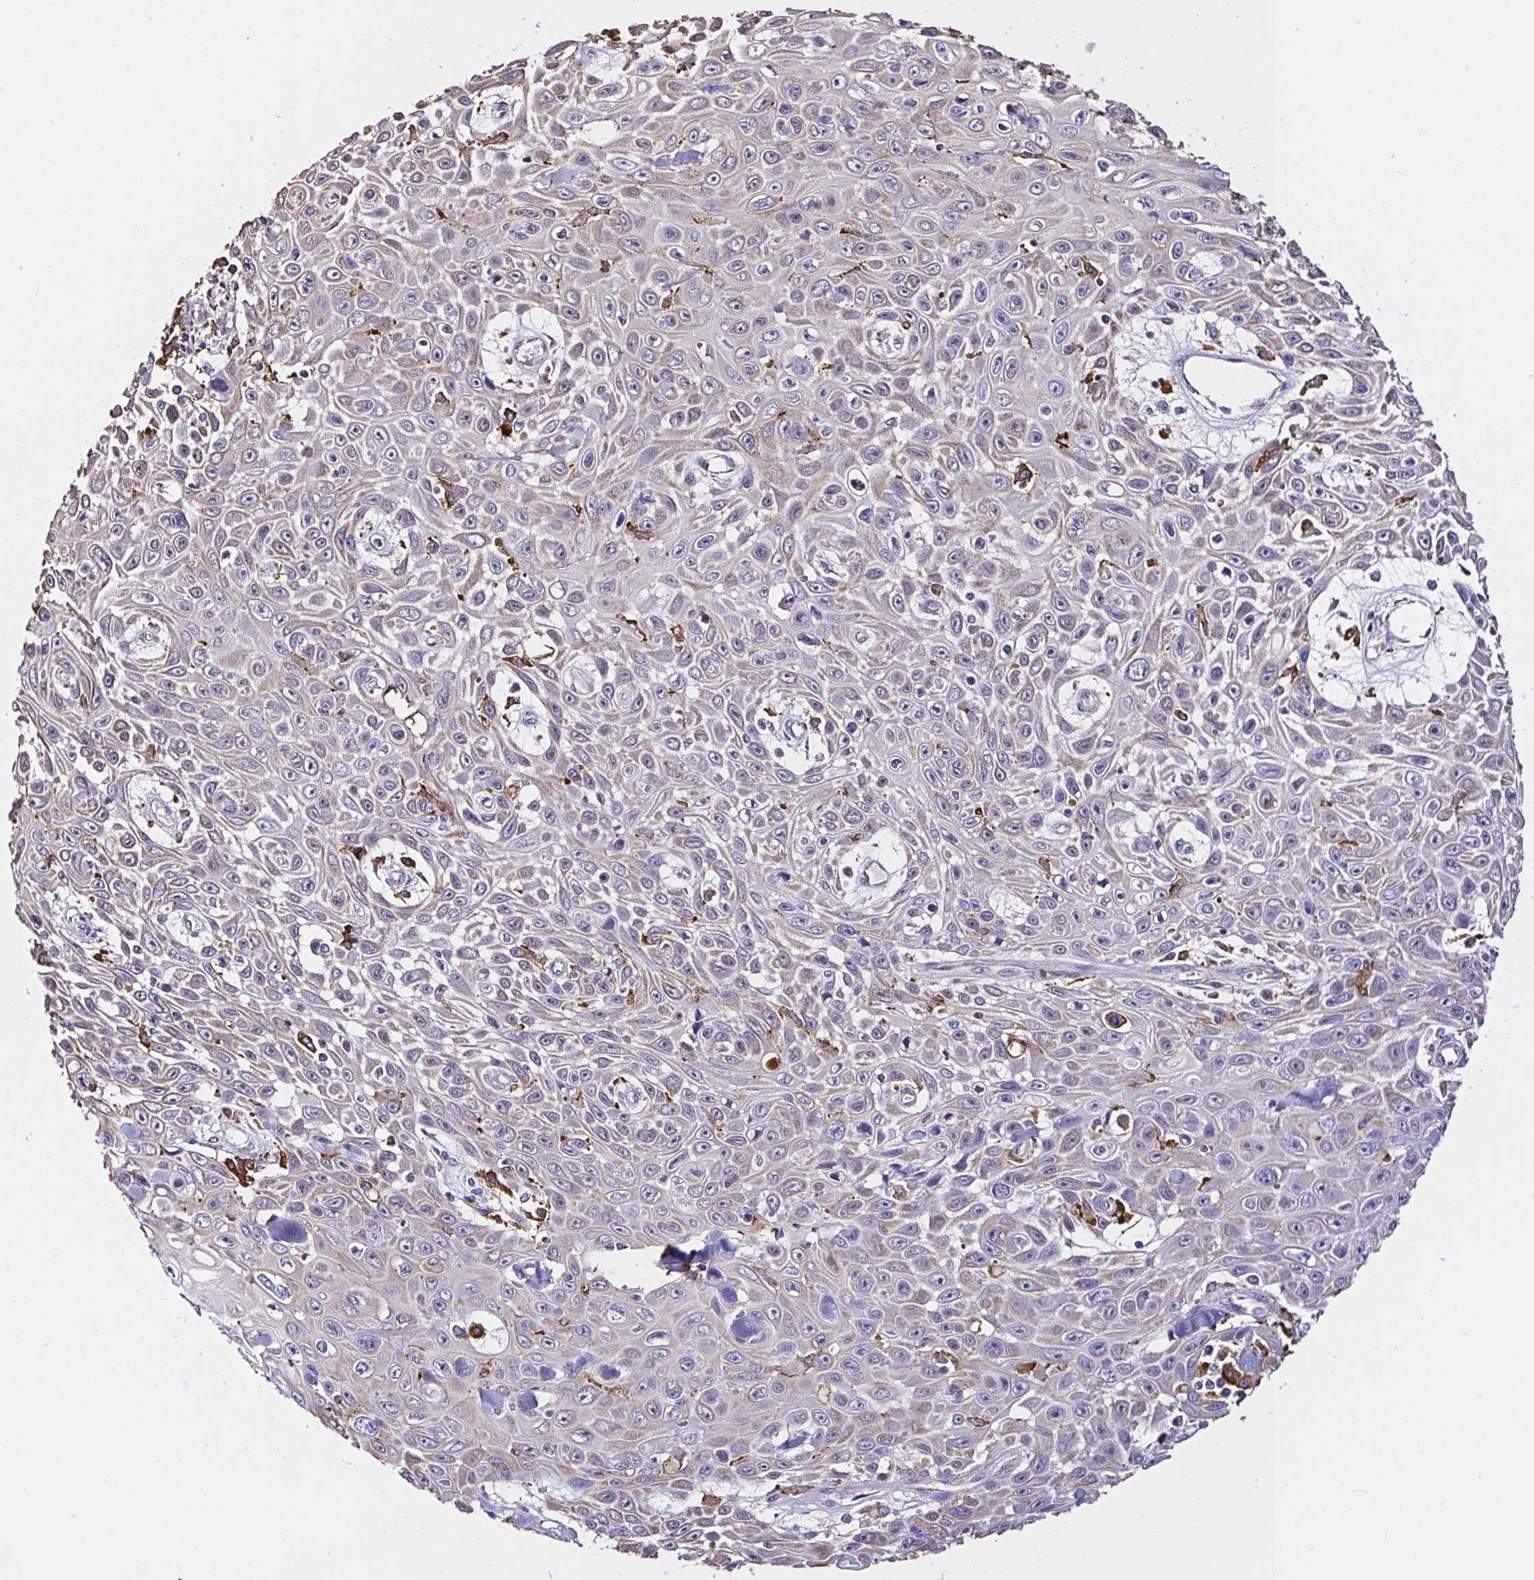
{"staining": {"intensity": "weak", "quantity": "<25%", "location": "cytoplasmic/membranous"}, "tissue": "skin cancer", "cell_type": "Tumor cells", "image_type": "cancer", "snomed": [{"axis": "morphology", "description": "Squamous cell carcinoma, NOS"}, {"axis": "topography", "description": "Skin"}], "caption": "Tumor cells are negative for protein expression in human skin cancer.", "gene": "MSR1", "patient": {"sex": "male", "age": 82}}